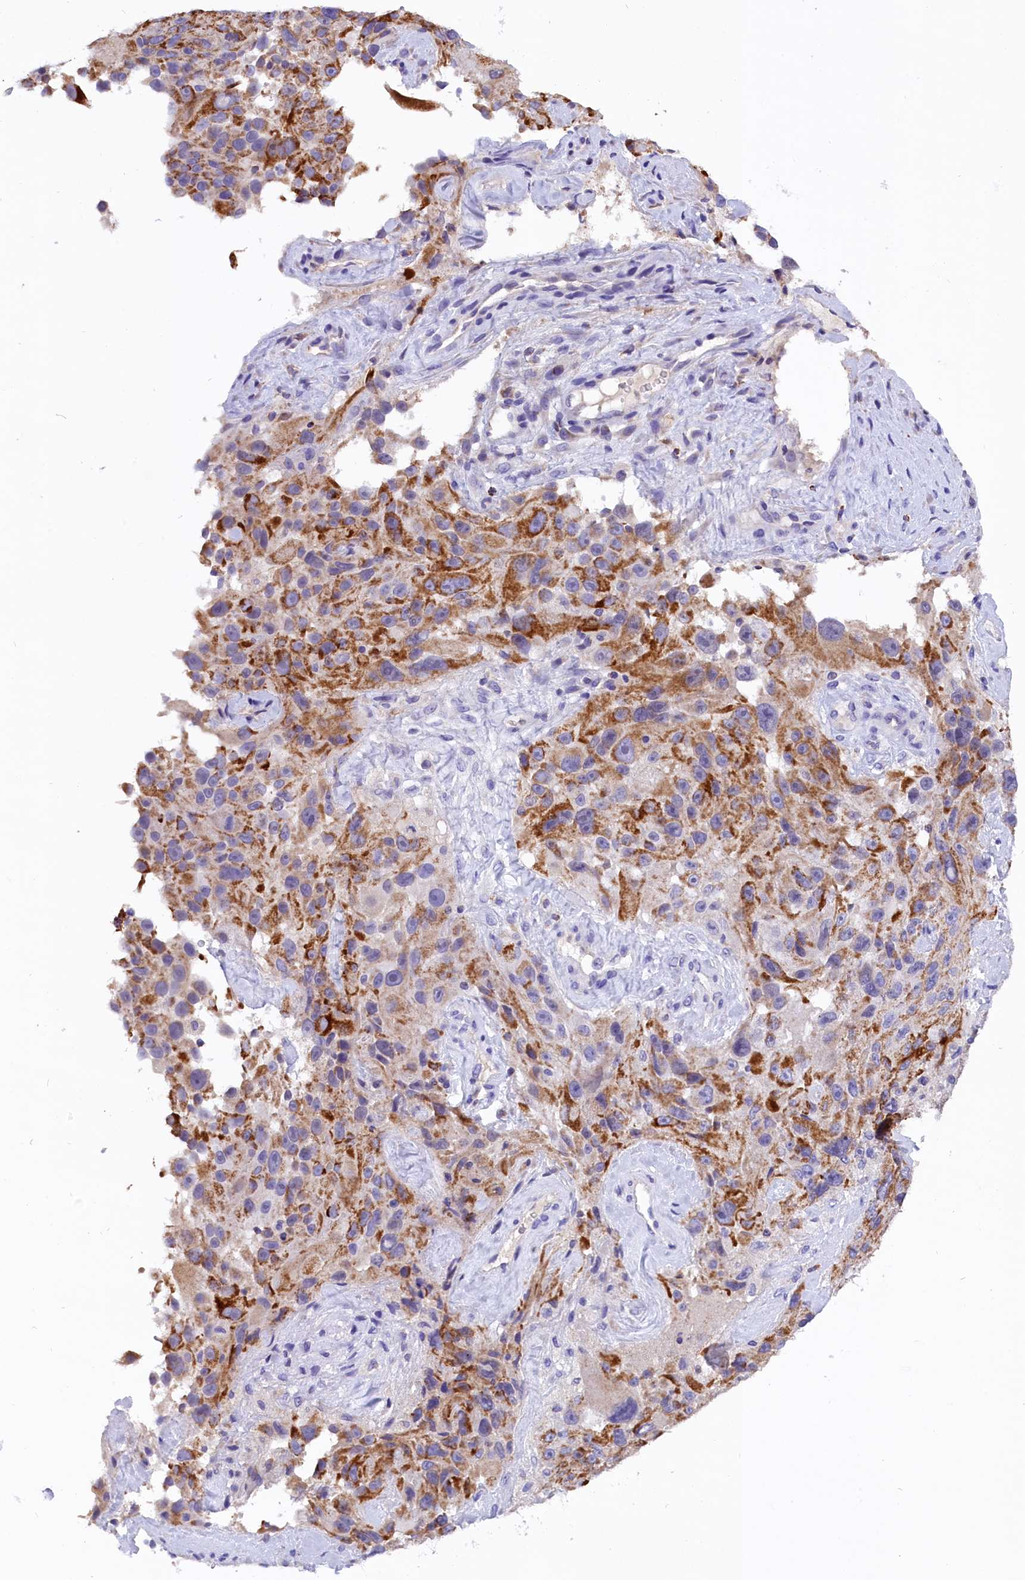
{"staining": {"intensity": "moderate", "quantity": ">75%", "location": "cytoplasmic/membranous"}, "tissue": "melanoma", "cell_type": "Tumor cells", "image_type": "cancer", "snomed": [{"axis": "morphology", "description": "Malignant melanoma, Metastatic site"}, {"axis": "topography", "description": "Lymph node"}], "caption": "High-magnification brightfield microscopy of malignant melanoma (metastatic site) stained with DAB (brown) and counterstained with hematoxylin (blue). tumor cells exhibit moderate cytoplasmic/membranous positivity is appreciated in about>75% of cells. Using DAB (3,3'-diaminobenzidine) (brown) and hematoxylin (blue) stains, captured at high magnification using brightfield microscopy.", "gene": "ABAT", "patient": {"sex": "male", "age": 62}}